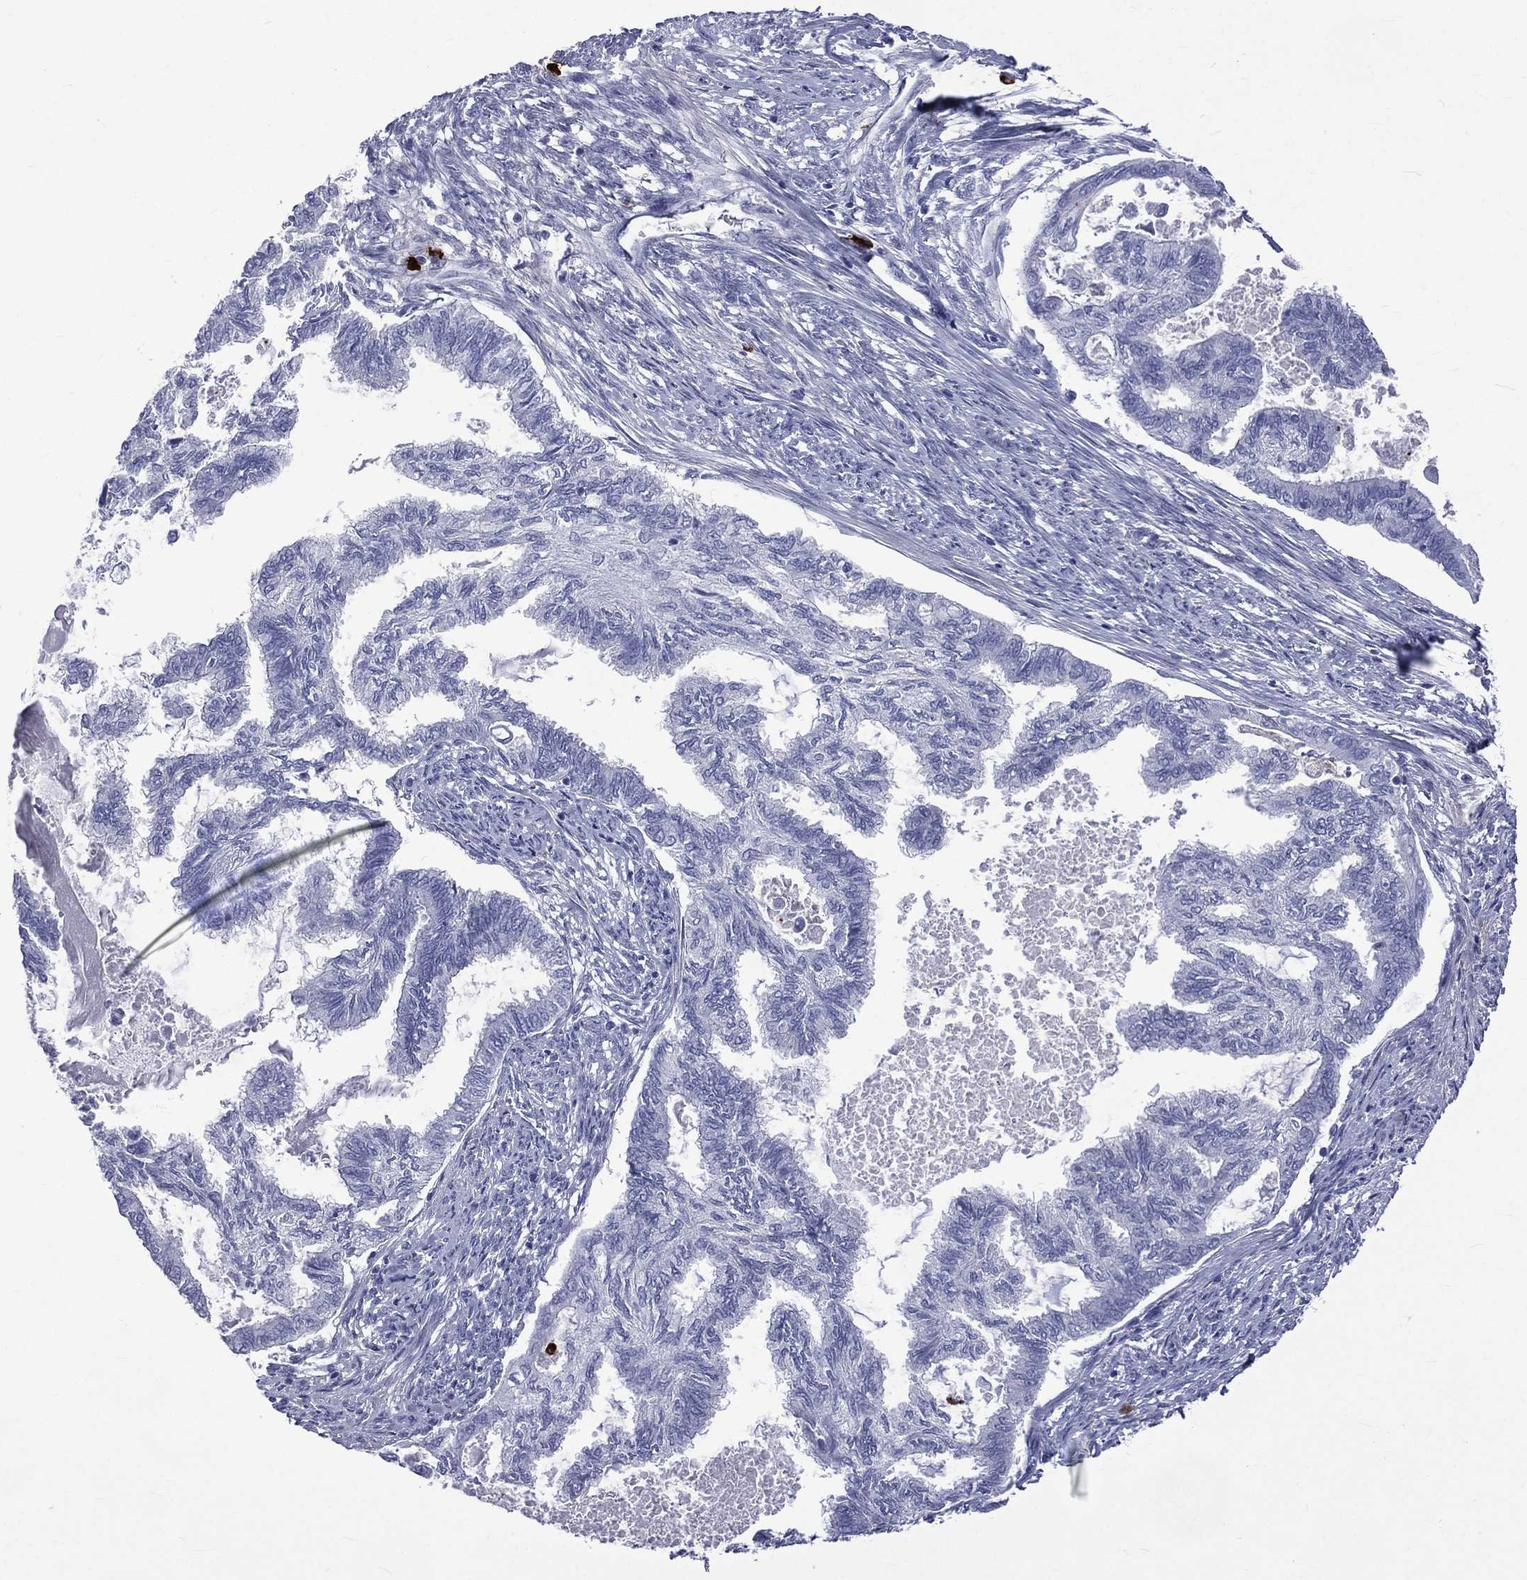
{"staining": {"intensity": "negative", "quantity": "none", "location": "none"}, "tissue": "endometrial cancer", "cell_type": "Tumor cells", "image_type": "cancer", "snomed": [{"axis": "morphology", "description": "Adenocarcinoma, NOS"}, {"axis": "topography", "description": "Endometrium"}], "caption": "A micrograph of human adenocarcinoma (endometrial) is negative for staining in tumor cells.", "gene": "ELANE", "patient": {"sex": "female", "age": 86}}